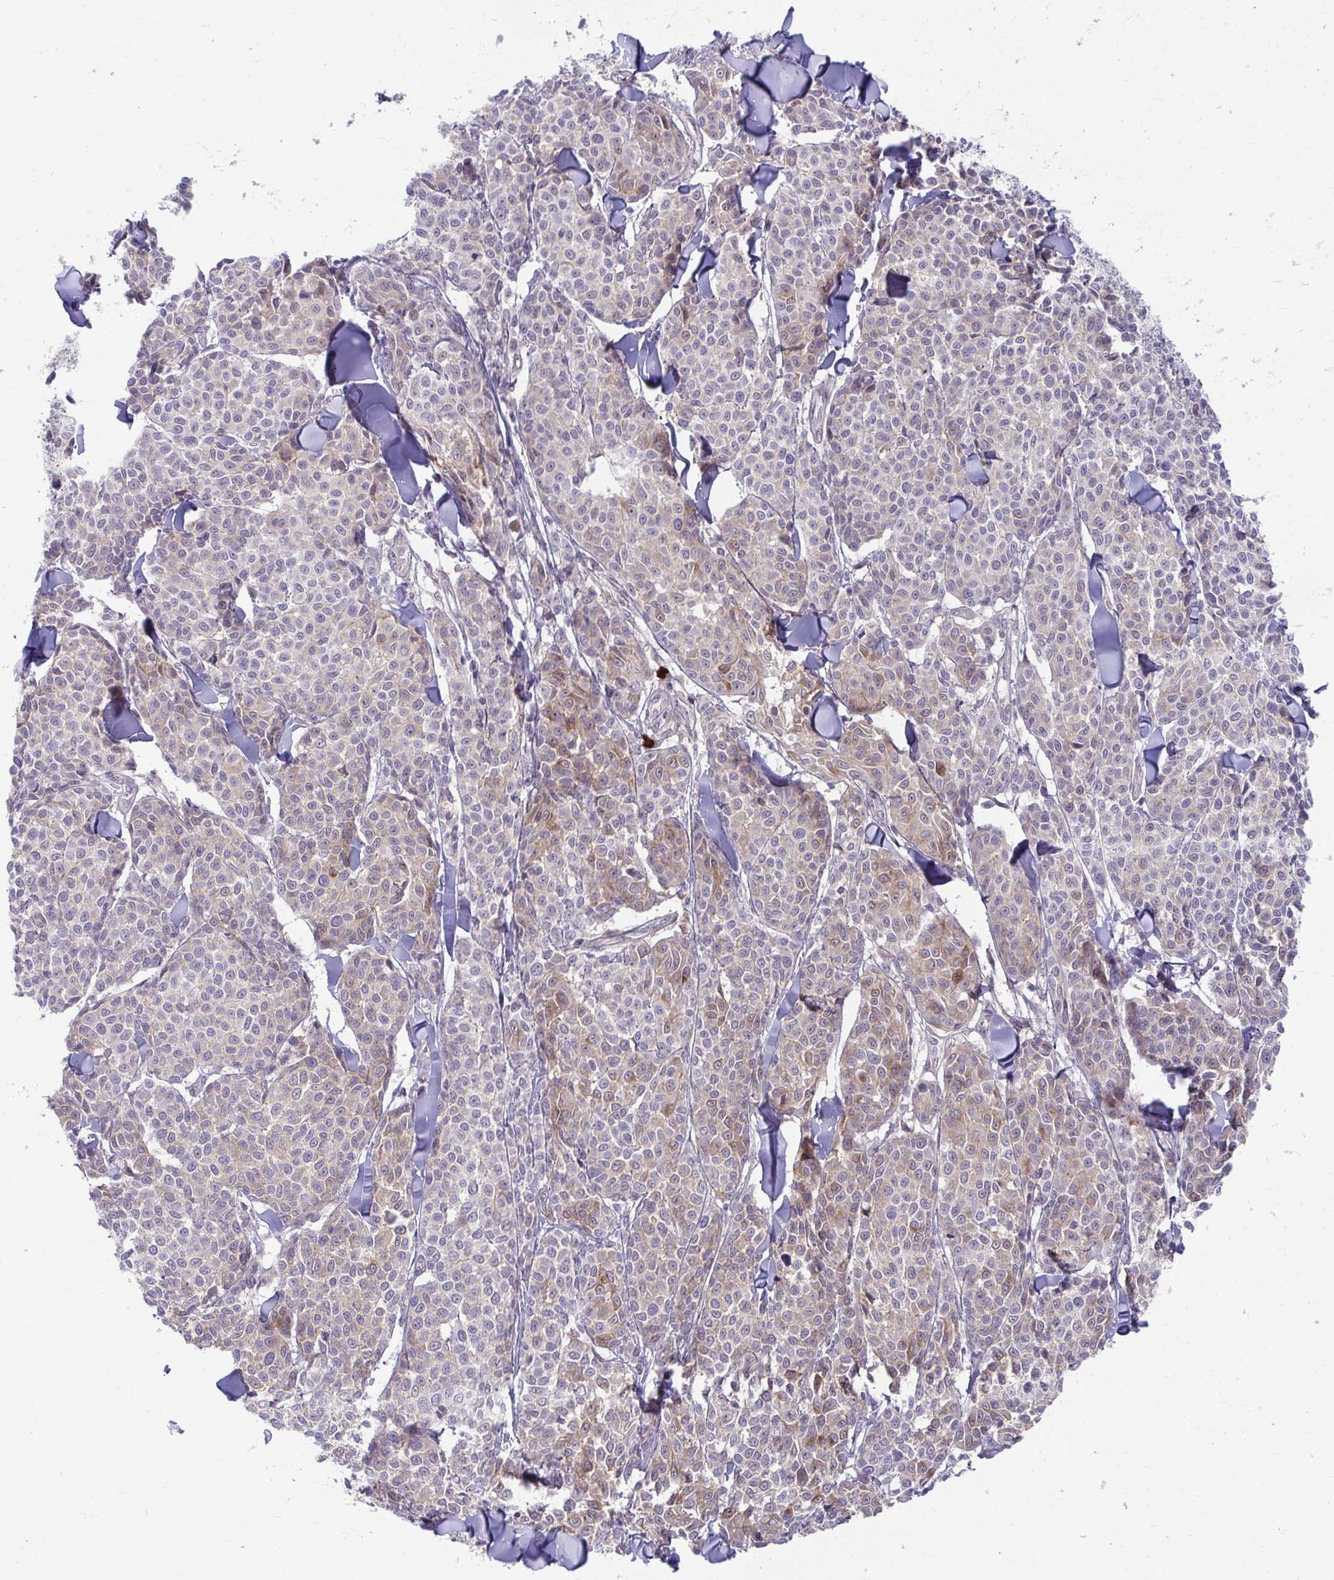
{"staining": {"intensity": "weak", "quantity": "<25%", "location": "cytoplasmic/membranous"}, "tissue": "melanoma", "cell_type": "Tumor cells", "image_type": "cancer", "snomed": [{"axis": "morphology", "description": "Malignant melanoma, NOS"}, {"axis": "topography", "description": "Skin"}], "caption": "IHC image of human malignant melanoma stained for a protein (brown), which demonstrates no staining in tumor cells. Brightfield microscopy of immunohistochemistry (IHC) stained with DAB (brown) and hematoxylin (blue), captured at high magnification.", "gene": "MUS81", "patient": {"sex": "male", "age": 46}}